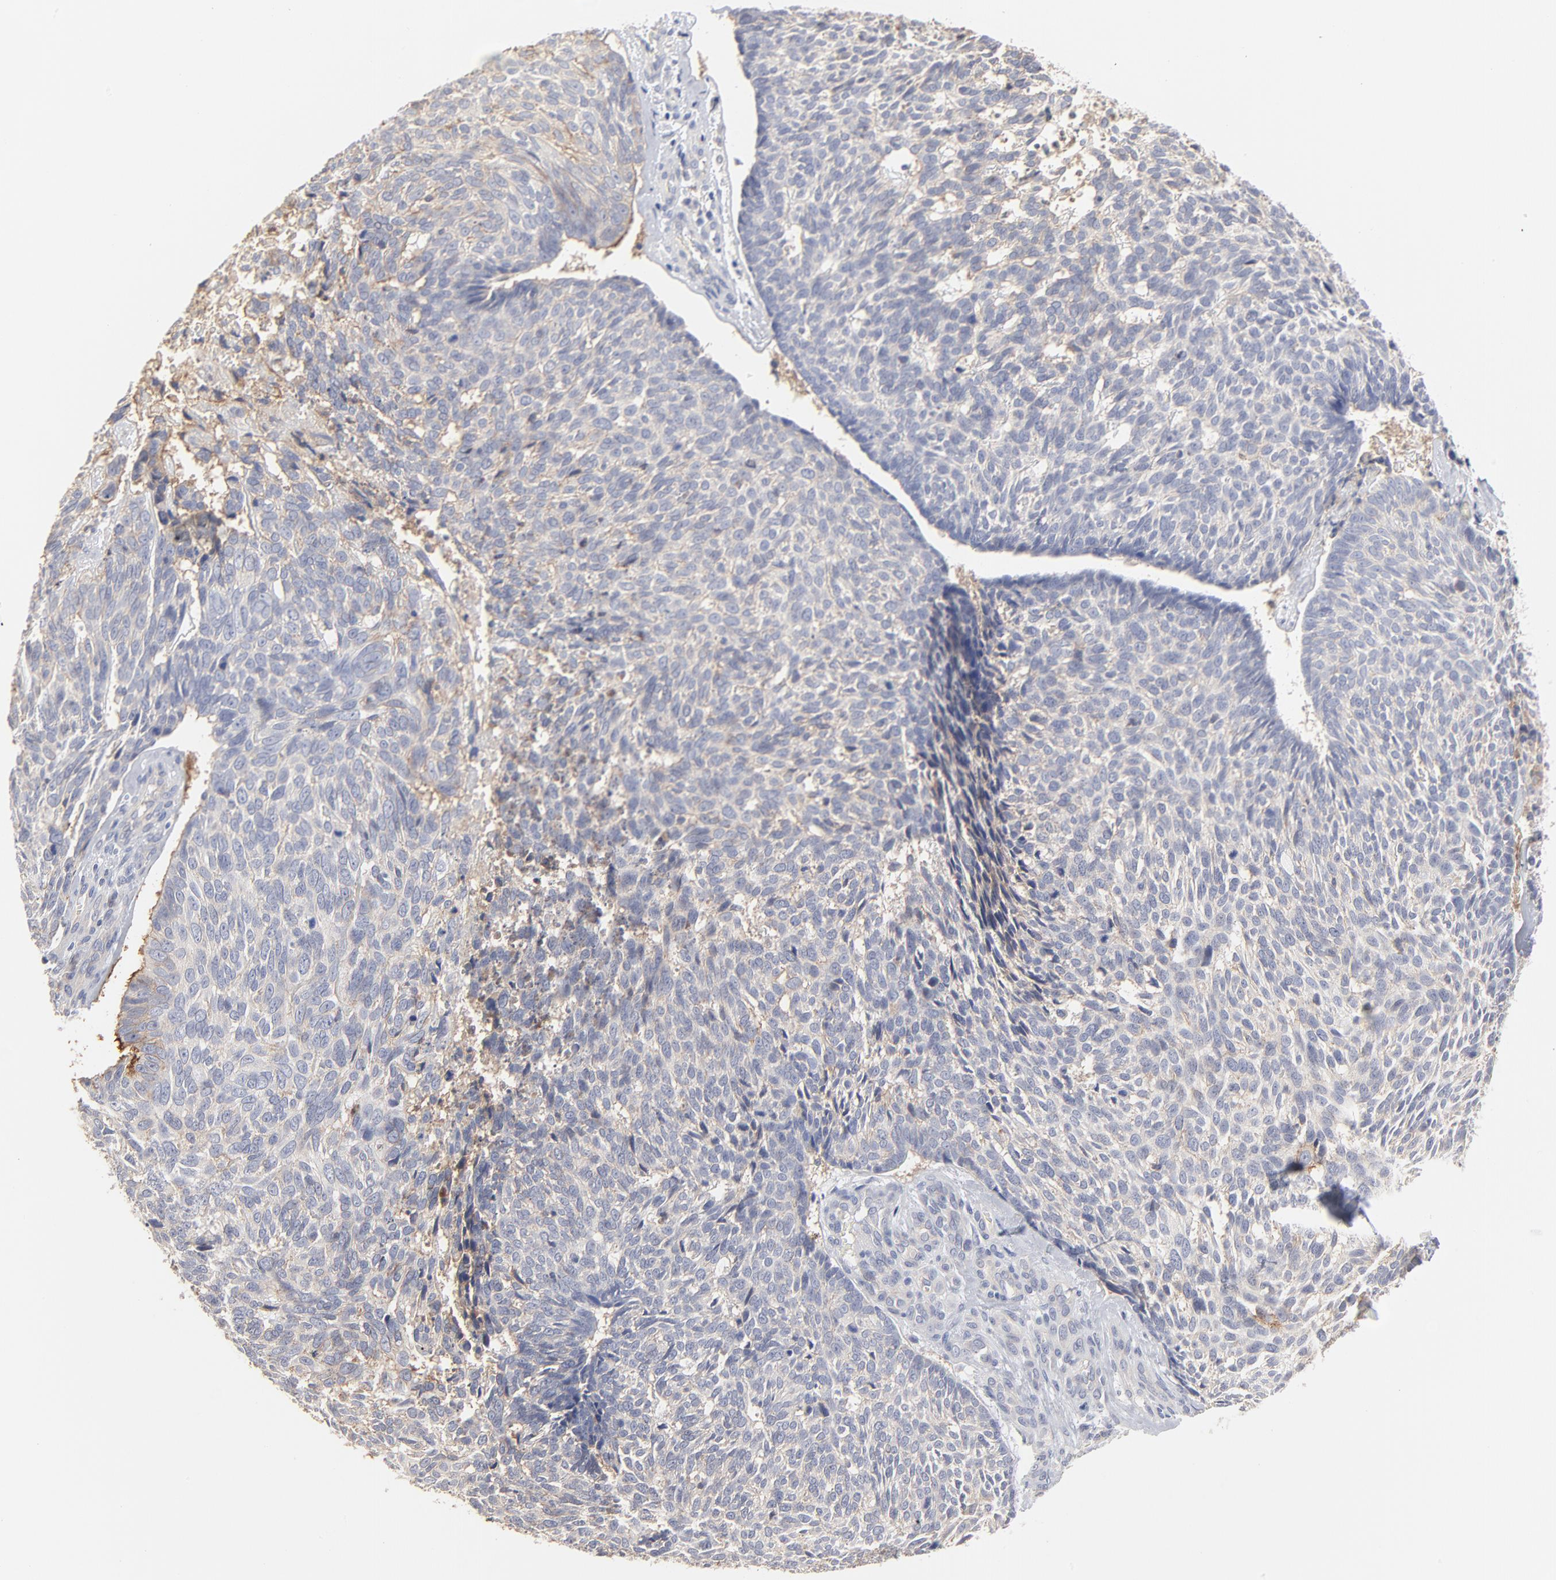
{"staining": {"intensity": "moderate", "quantity": "25%-75%", "location": "cytoplasmic/membranous"}, "tissue": "skin cancer", "cell_type": "Tumor cells", "image_type": "cancer", "snomed": [{"axis": "morphology", "description": "Basal cell carcinoma"}, {"axis": "topography", "description": "Skin"}], "caption": "An immunohistochemistry histopathology image of neoplastic tissue is shown. Protein staining in brown highlights moderate cytoplasmic/membranous positivity in skin cancer within tumor cells.", "gene": "SLC16A1", "patient": {"sex": "male", "age": 72}}